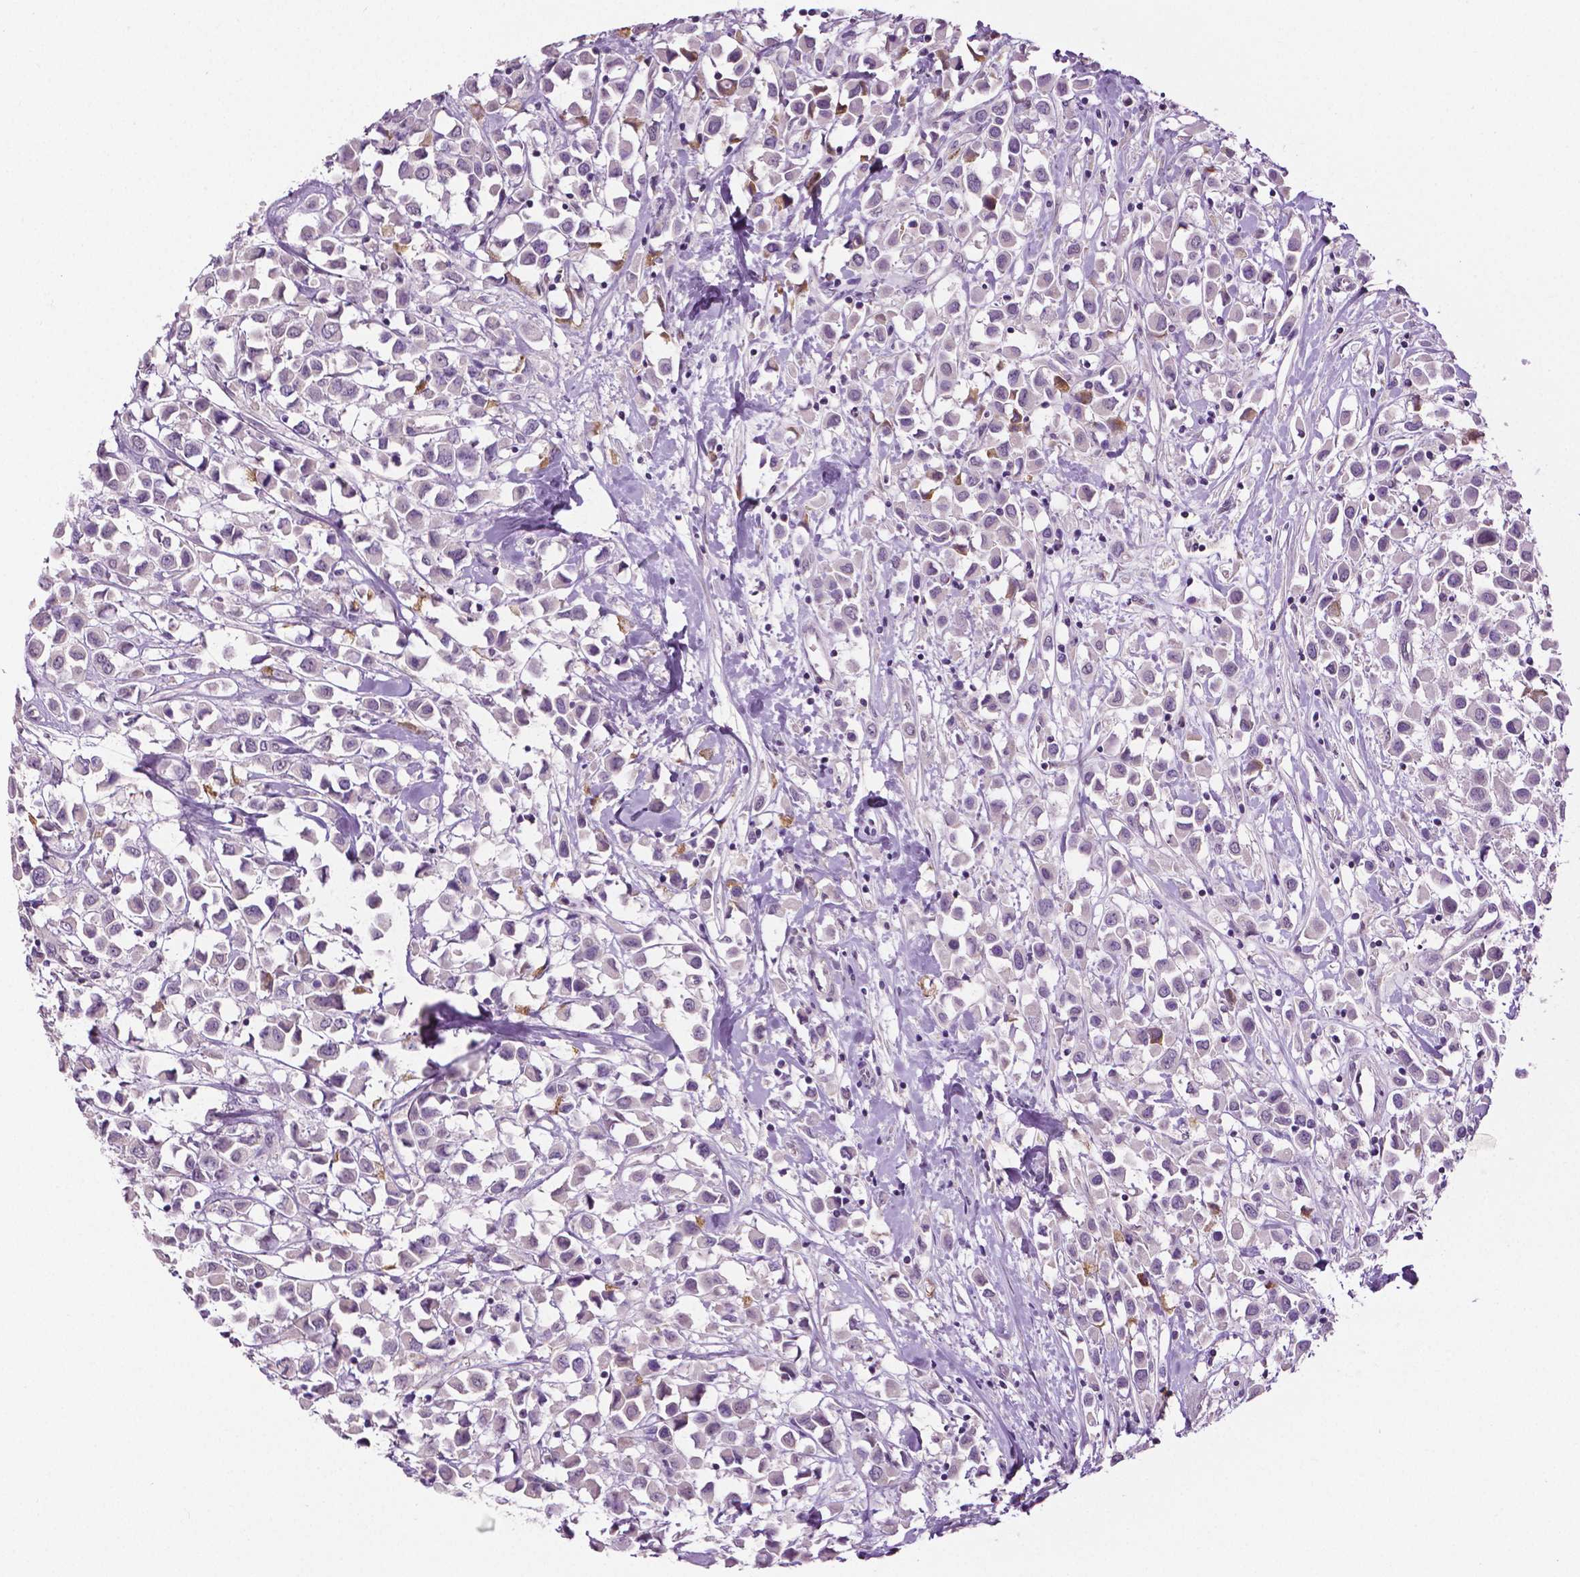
{"staining": {"intensity": "negative", "quantity": "none", "location": "none"}, "tissue": "breast cancer", "cell_type": "Tumor cells", "image_type": "cancer", "snomed": [{"axis": "morphology", "description": "Duct carcinoma"}, {"axis": "topography", "description": "Breast"}], "caption": "An image of breast cancer (infiltrating ductal carcinoma) stained for a protein displays no brown staining in tumor cells.", "gene": "PTPN5", "patient": {"sex": "female", "age": 61}}